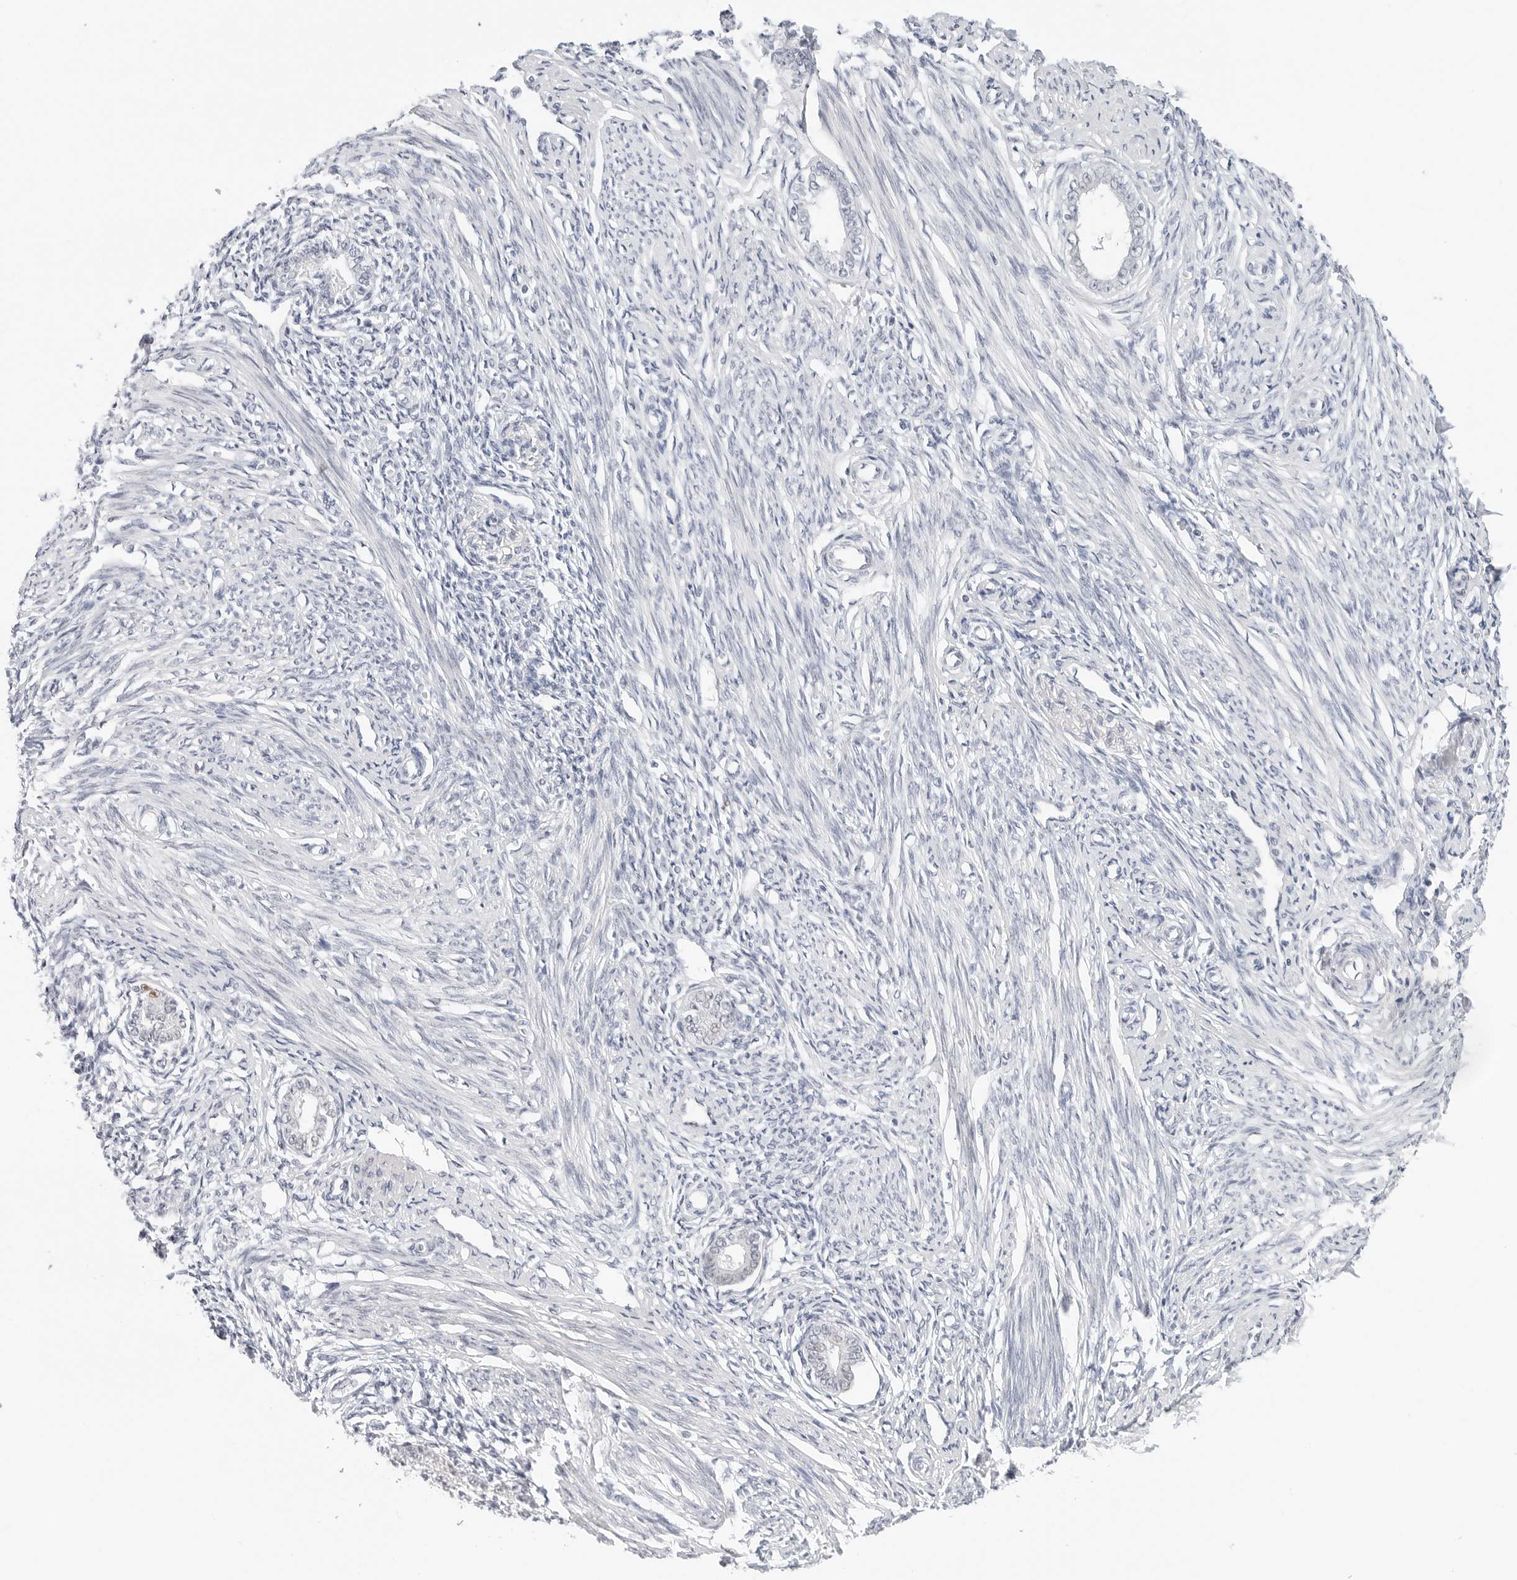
{"staining": {"intensity": "negative", "quantity": "none", "location": "none"}, "tissue": "endometrium", "cell_type": "Cells in endometrial stroma", "image_type": "normal", "snomed": [{"axis": "morphology", "description": "Normal tissue, NOS"}, {"axis": "topography", "description": "Endometrium"}], "caption": "An IHC photomicrograph of unremarkable endometrium is shown. There is no staining in cells in endometrial stroma of endometrium.", "gene": "TSEN2", "patient": {"sex": "female", "age": 56}}